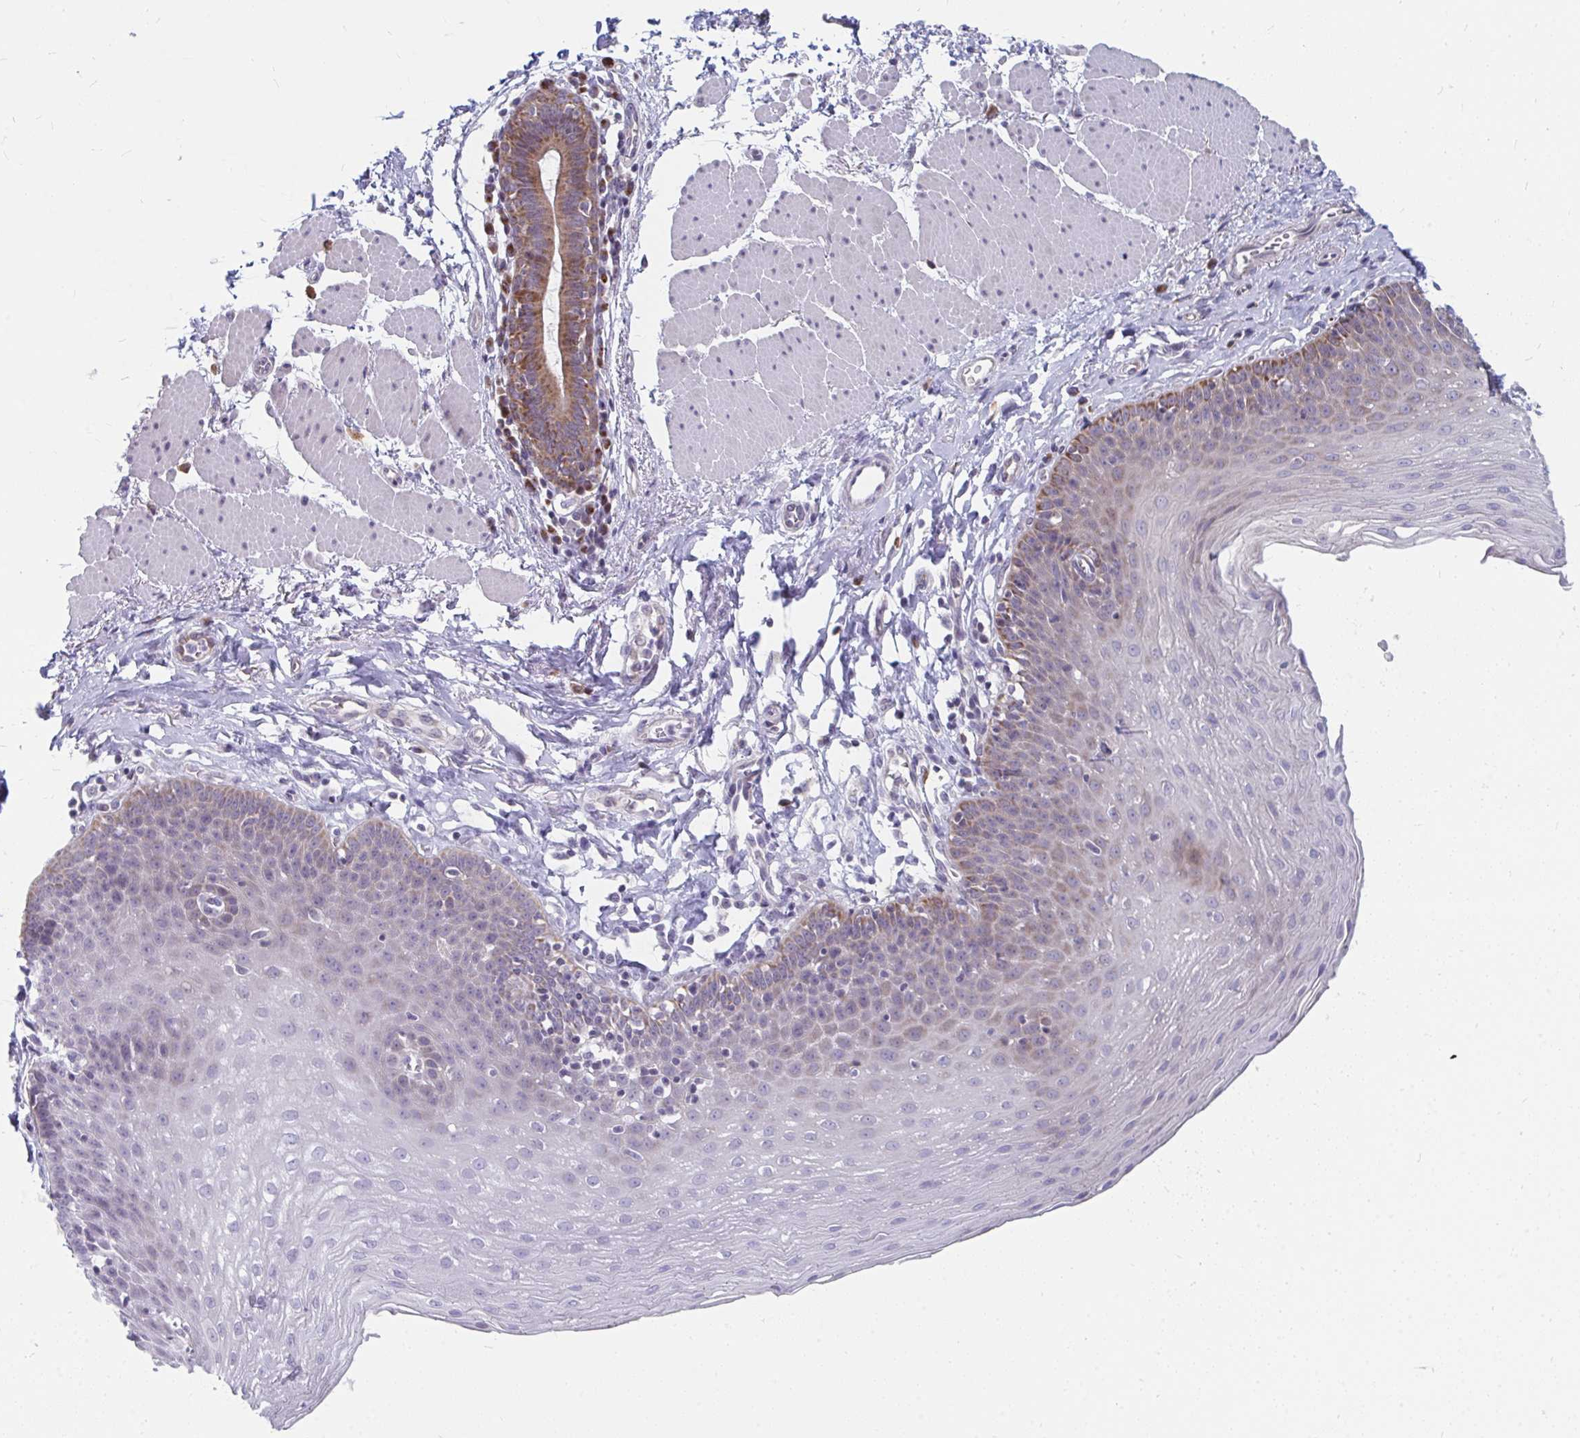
{"staining": {"intensity": "moderate", "quantity": "25%-75%", "location": "cytoplasmic/membranous"}, "tissue": "esophagus", "cell_type": "Squamous epithelial cells", "image_type": "normal", "snomed": [{"axis": "morphology", "description": "Normal tissue, NOS"}, {"axis": "topography", "description": "Esophagus"}], "caption": "Squamous epithelial cells show medium levels of moderate cytoplasmic/membranous staining in approximately 25%-75% of cells in normal esophagus.", "gene": "PABIR3", "patient": {"sex": "female", "age": 81}}